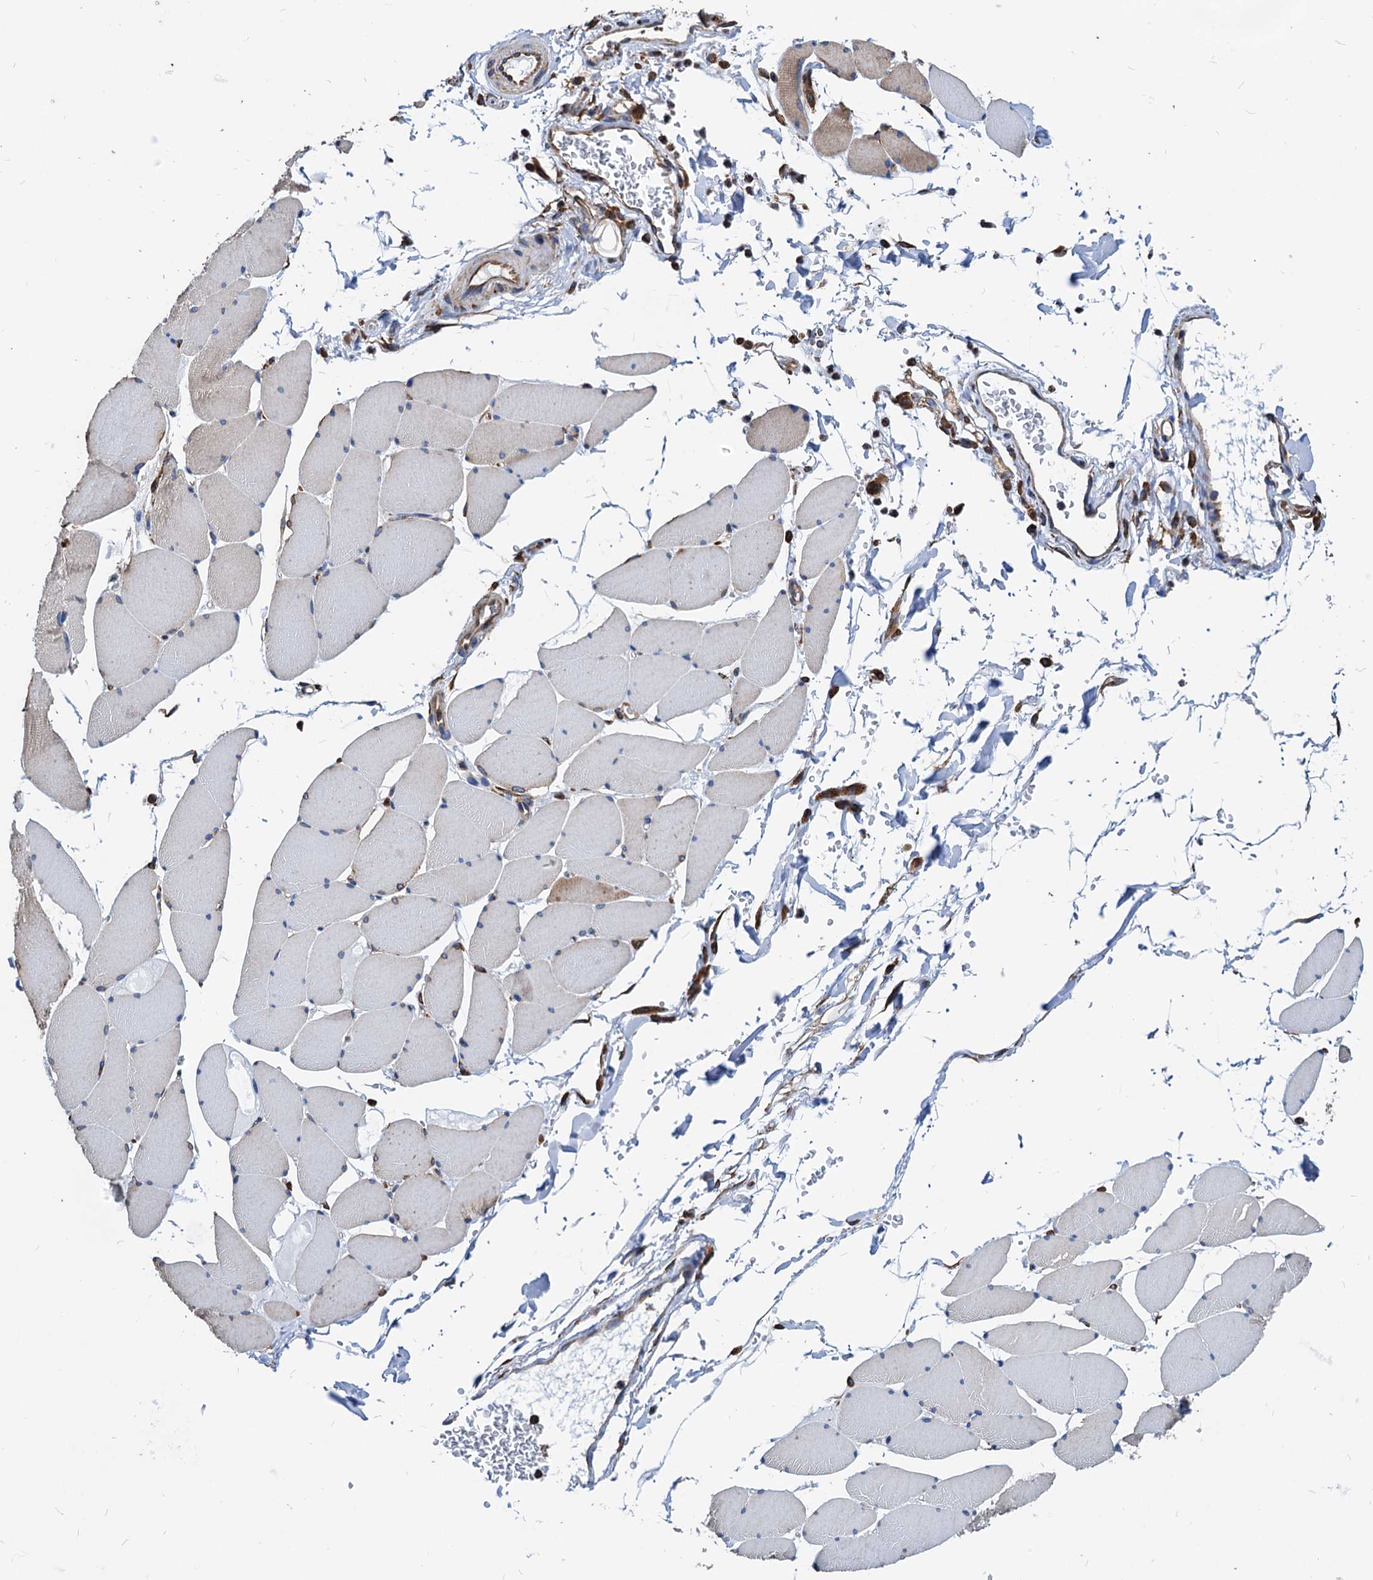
{"staining": {"intensity": "weak", "quantity": "25%-75%", "location": "cytoplasmic/membranous"}, "tissue": "skeletal muscle", "cell_type": "Myocytes", "image_type": "normal", "snomed": [{"axis": "morphology", "description": "Normal tissue, NOS"}, {"axis": "topography", "description": "Skeletal muscle"}, {"axis": "topography", "description": "Head-Neck"}], "caption": "Protein staining exhibits weak cytoplasmic/membranous staining in approximately 25%-75% of myocytes in normal skeletal muscle.", "gene": "HSPA5", "patient": {"sex": "male", "age": 66}}